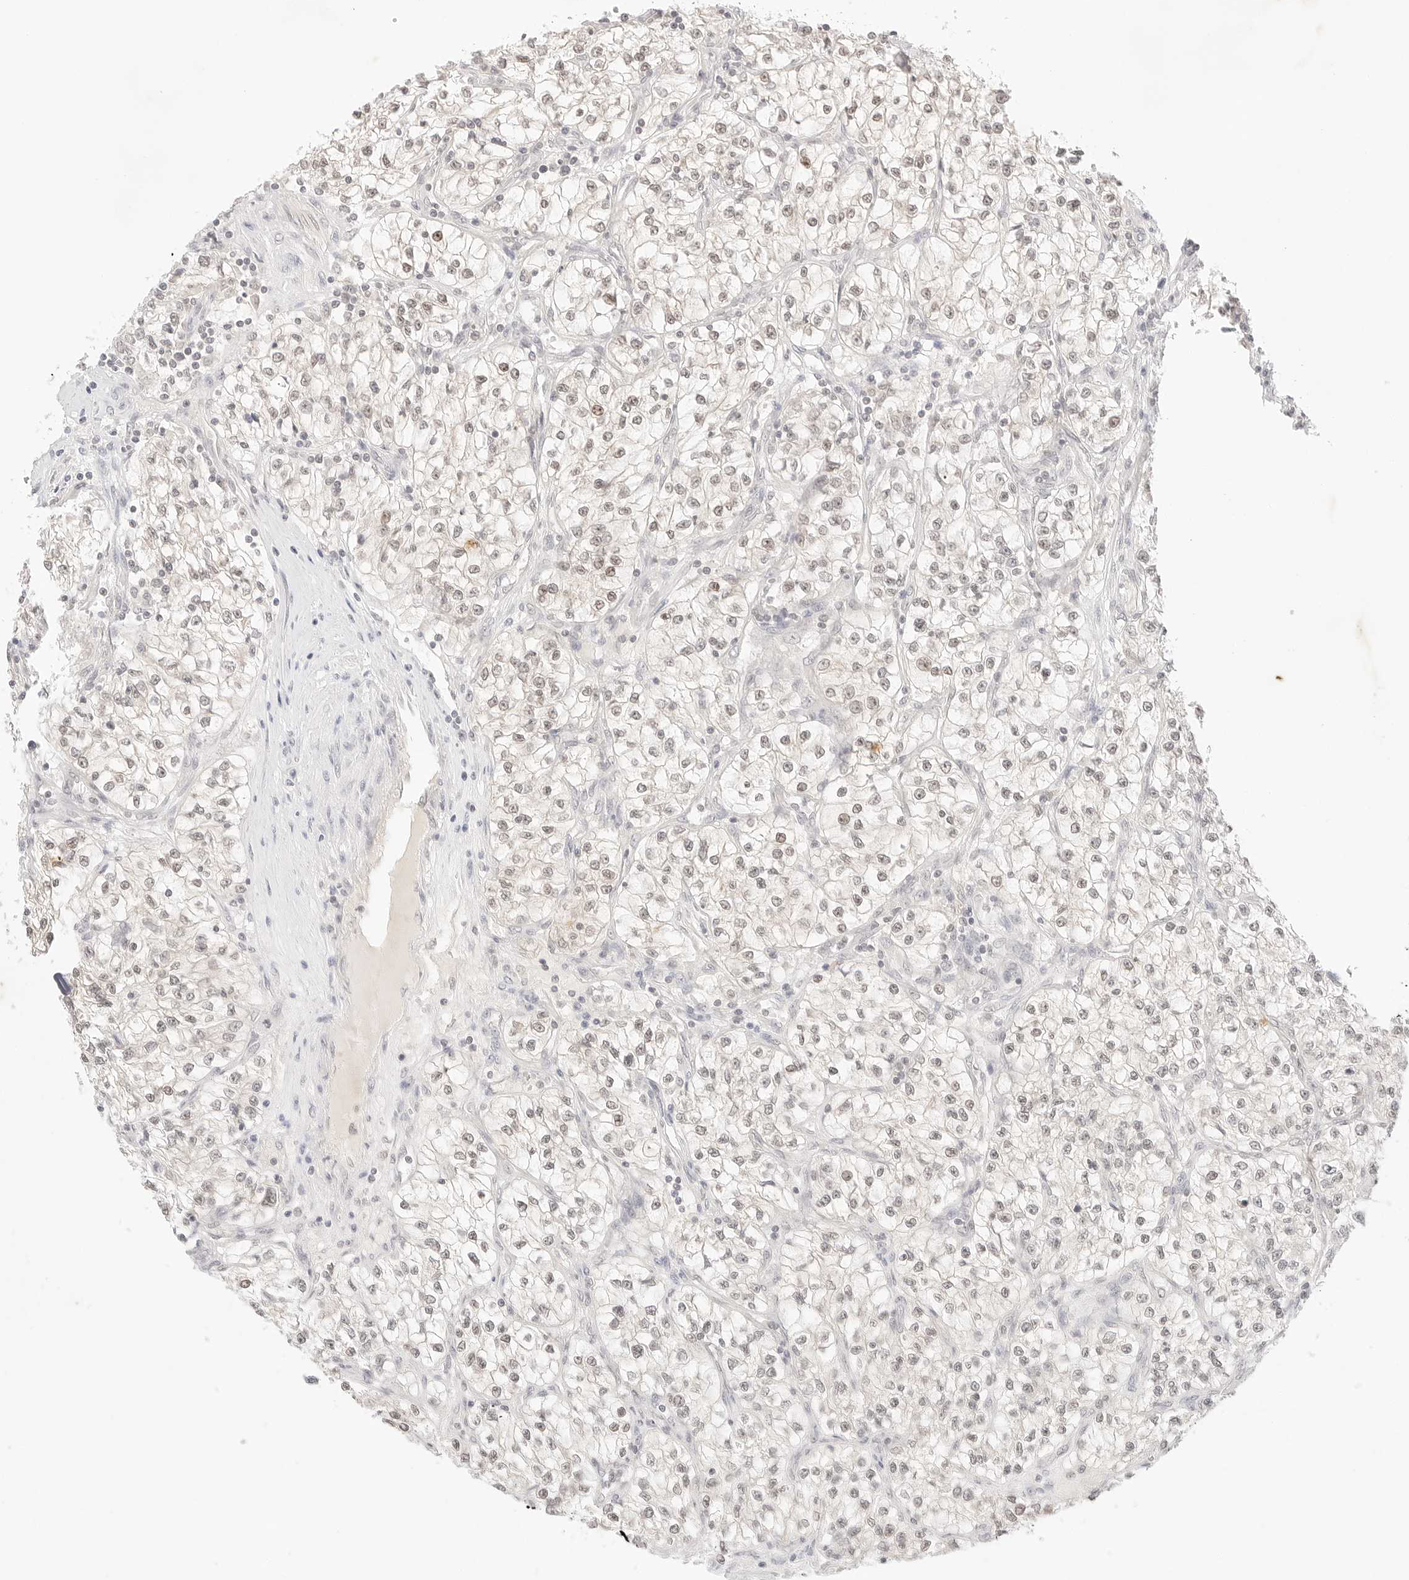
{"staining": {"intensity": "weak", "quantity": "<25%", "location": "nuclear"}, "tissue": "renal cancer", "cell_type": "Tumor cells", "image_type": "cancer", "snomed": [{"axis": "morphology", "description": "Adenocarcinoma, NOS"}, {"axis": "topography", "description": "Kidney"}], "caption": "Immunohistochemical staining of renal cancer (adenocarcinoma) exhibits no significant expression in tumor cells.", "gene": "GNAS", "patient": {"sex": "female", "age": 57}}